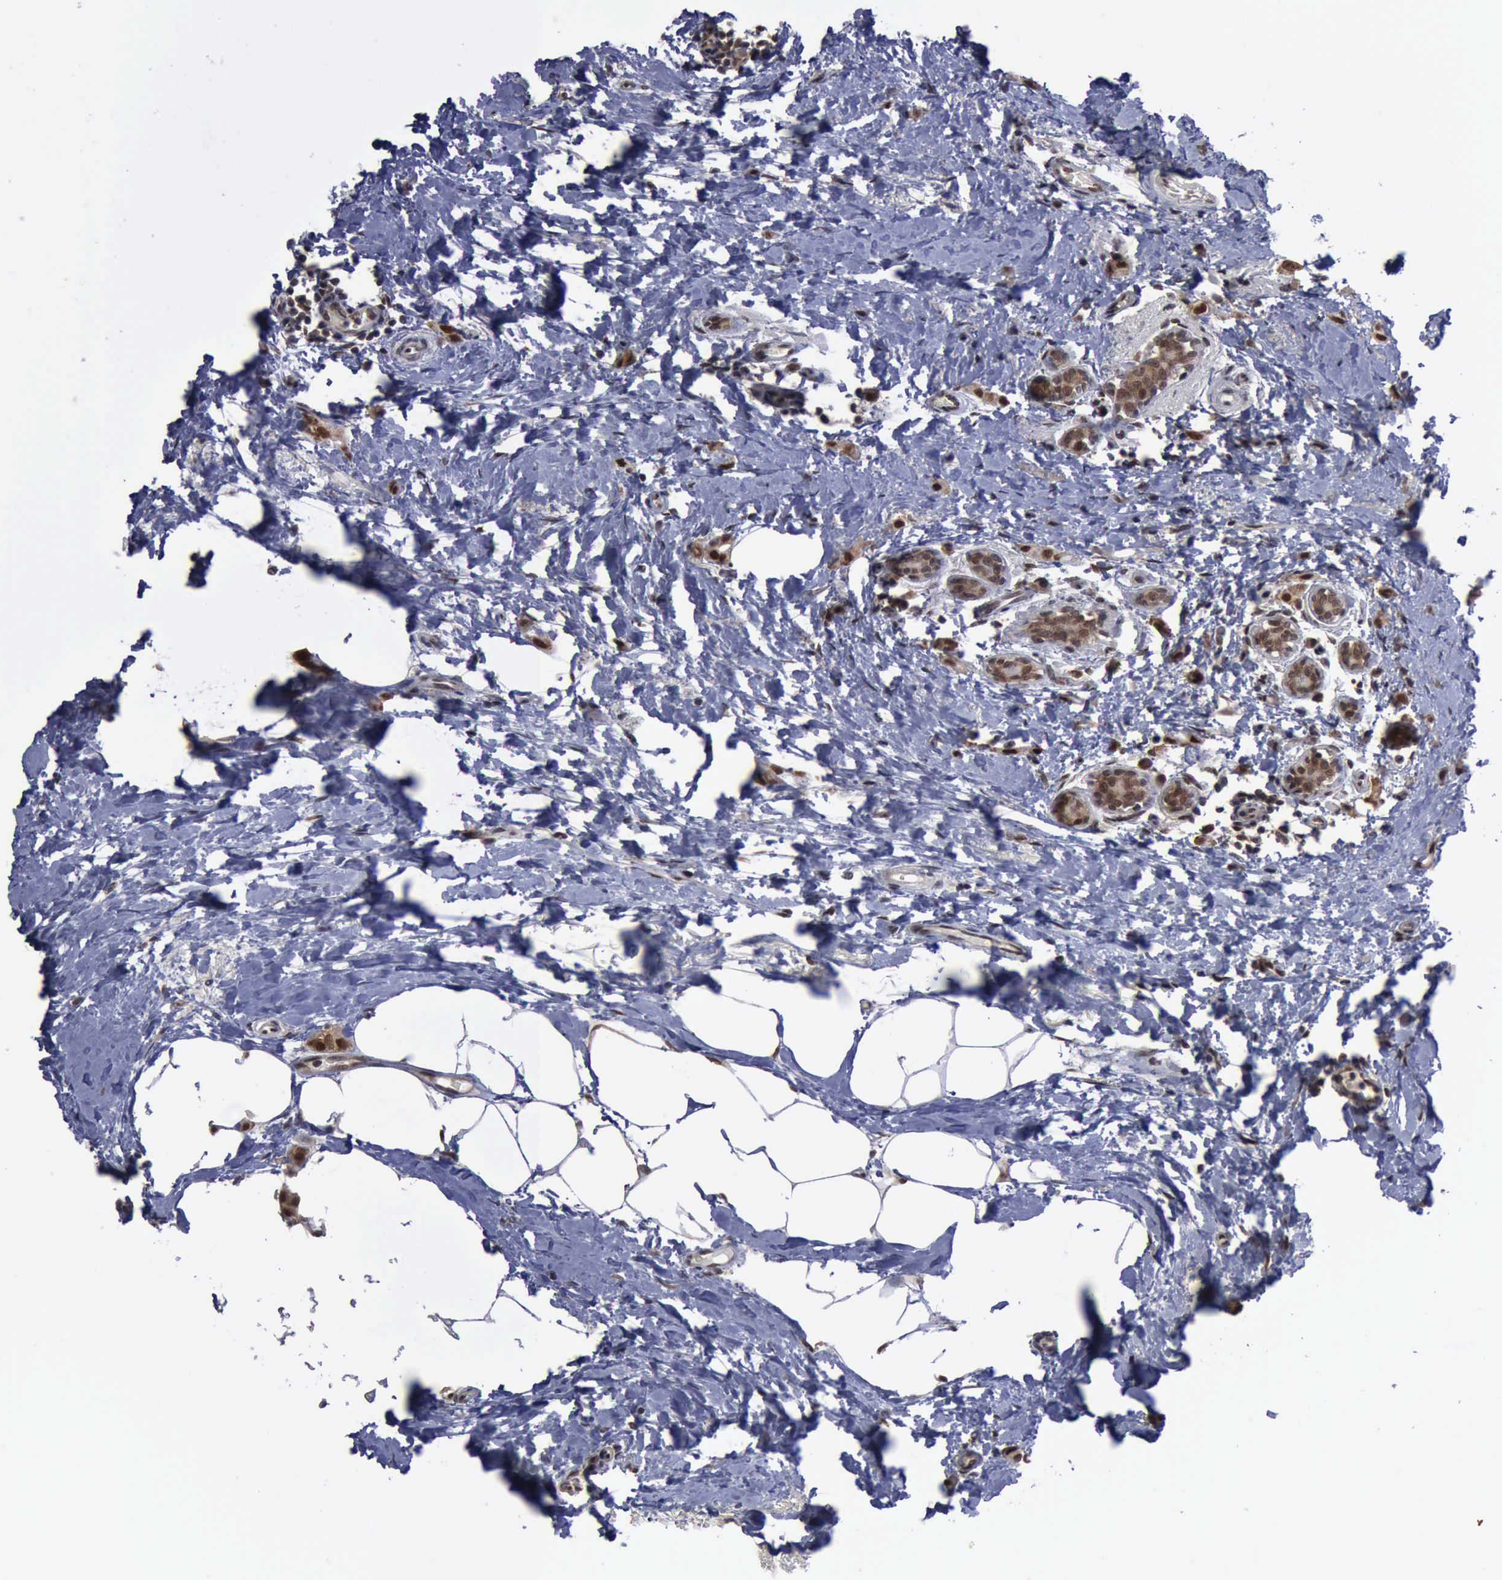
{"staining": {"intensity": "moderate", "quantity": ">75%", "location": "cytoplasmic/membranous,nuclear"}, "tissue": "breast cancer", "cell_type": "Tumor cells", "image_type": "cancer", "snomed": [{"axis": "morphology", "description": "Lobular carcinoma"}, {"axis": "topography", "description": "Breast"}], "caption": "This photomicrograph reveals IHC staining of breast lobular carcinoma, with medium moderate cytoplasmic/membranous and nuclear expression in about >75% of tumor cells.", "gene": "RTCB", "patient": {"sex": "female", "age": 55}}